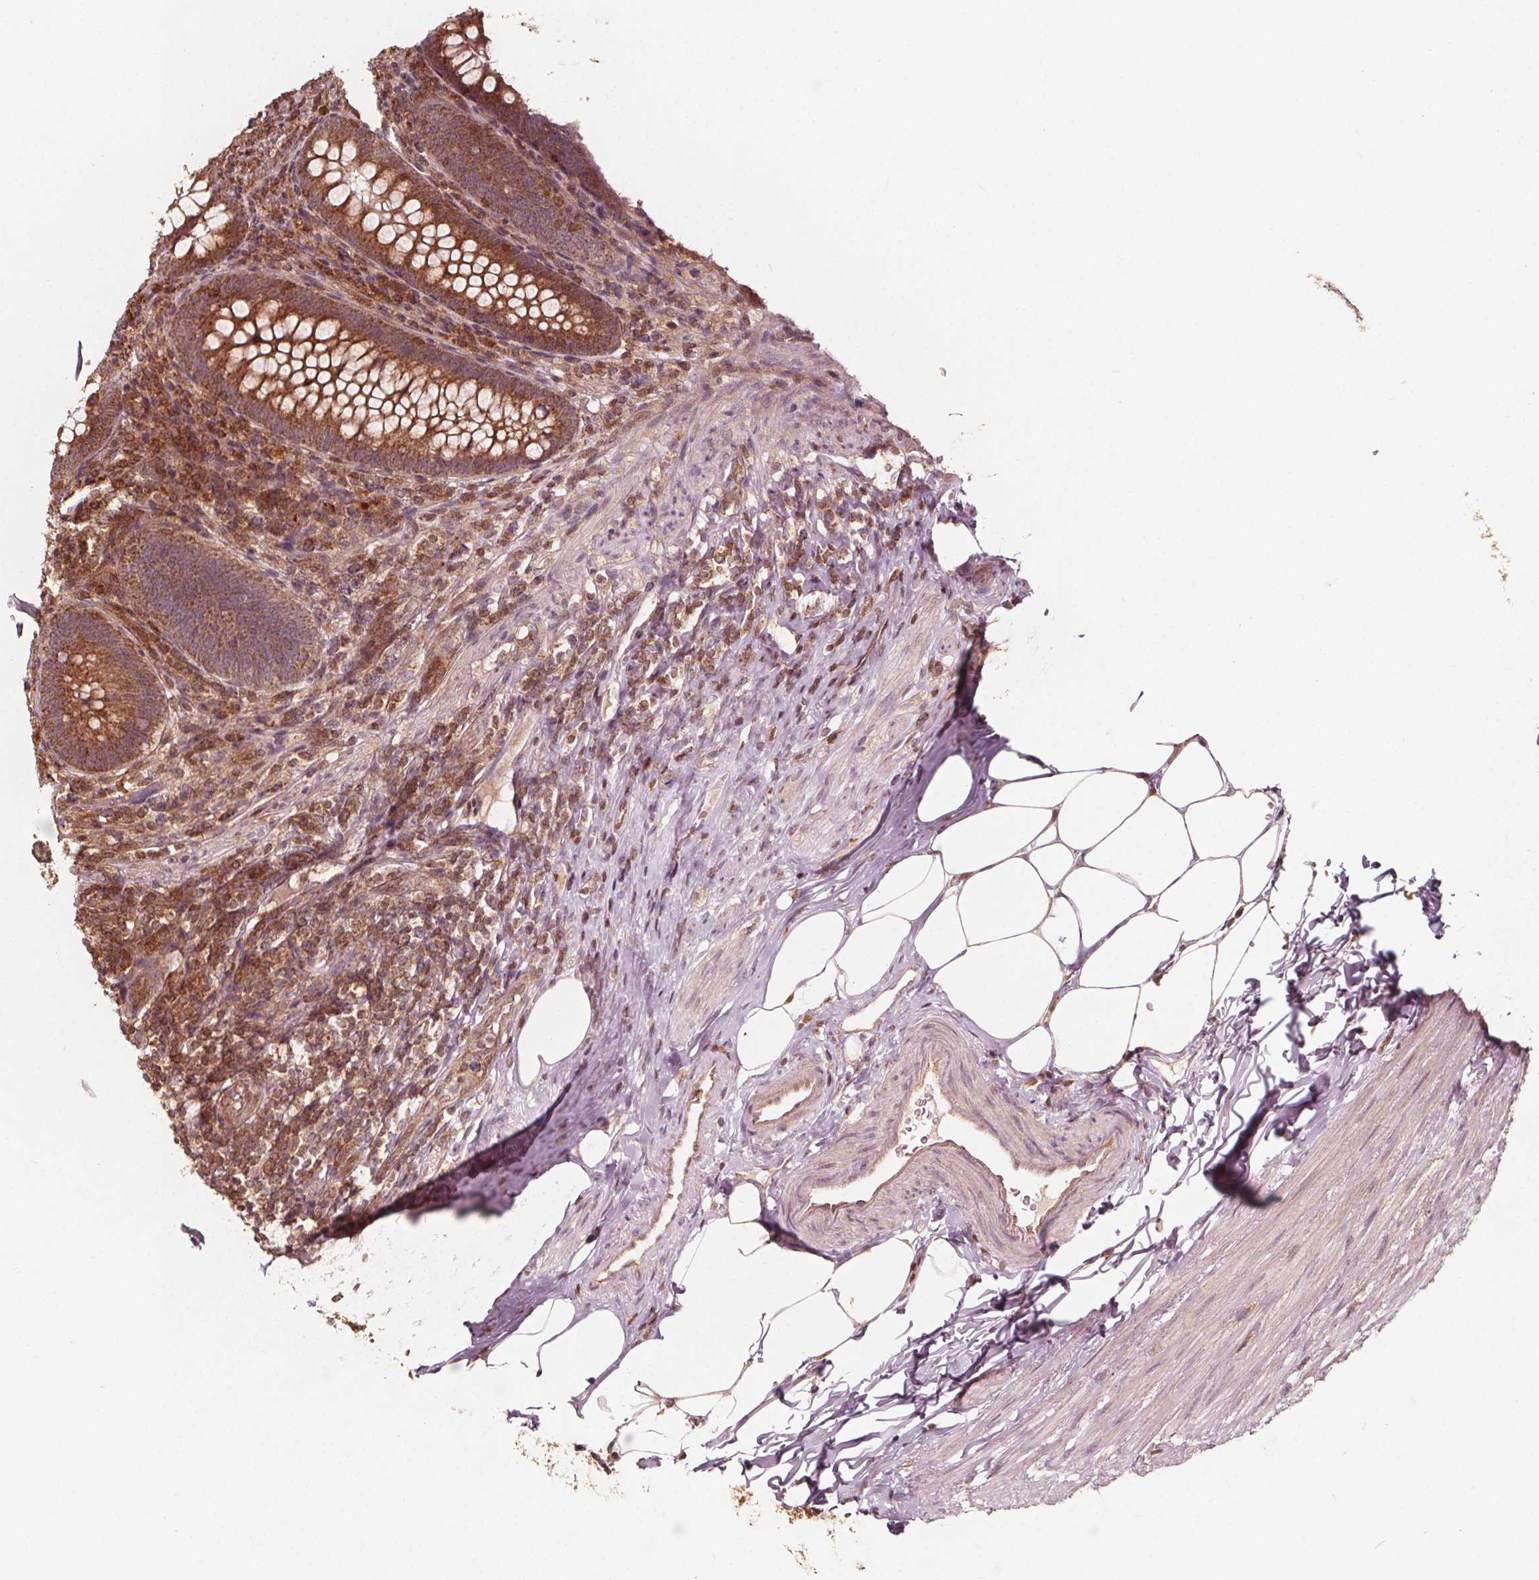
{"staining": {"intensity": "moderate", "quantity": ">75%", "location": "cytoplasmic/membranous"}, "tissue": "appendix", "cell_type": "Glandular cells", "image_type": "normal", "snomed": [{"axis": "morphology", "description": "Normal tissue, NOS"}, {"axis": "topography", "description": "Appendix"}], "caption": "IHC micrograph of normal appendix: appendix stained using immunohistochemistry (IHC) demonstrates medium levels of moderate protein expression localized specifically in the cytoplasmic/membranous of glandular cells, appearing as a cytoplasmic/membranous brown color.", "gene": "AIP", "patient": {"sex": "male", "age": 47}}